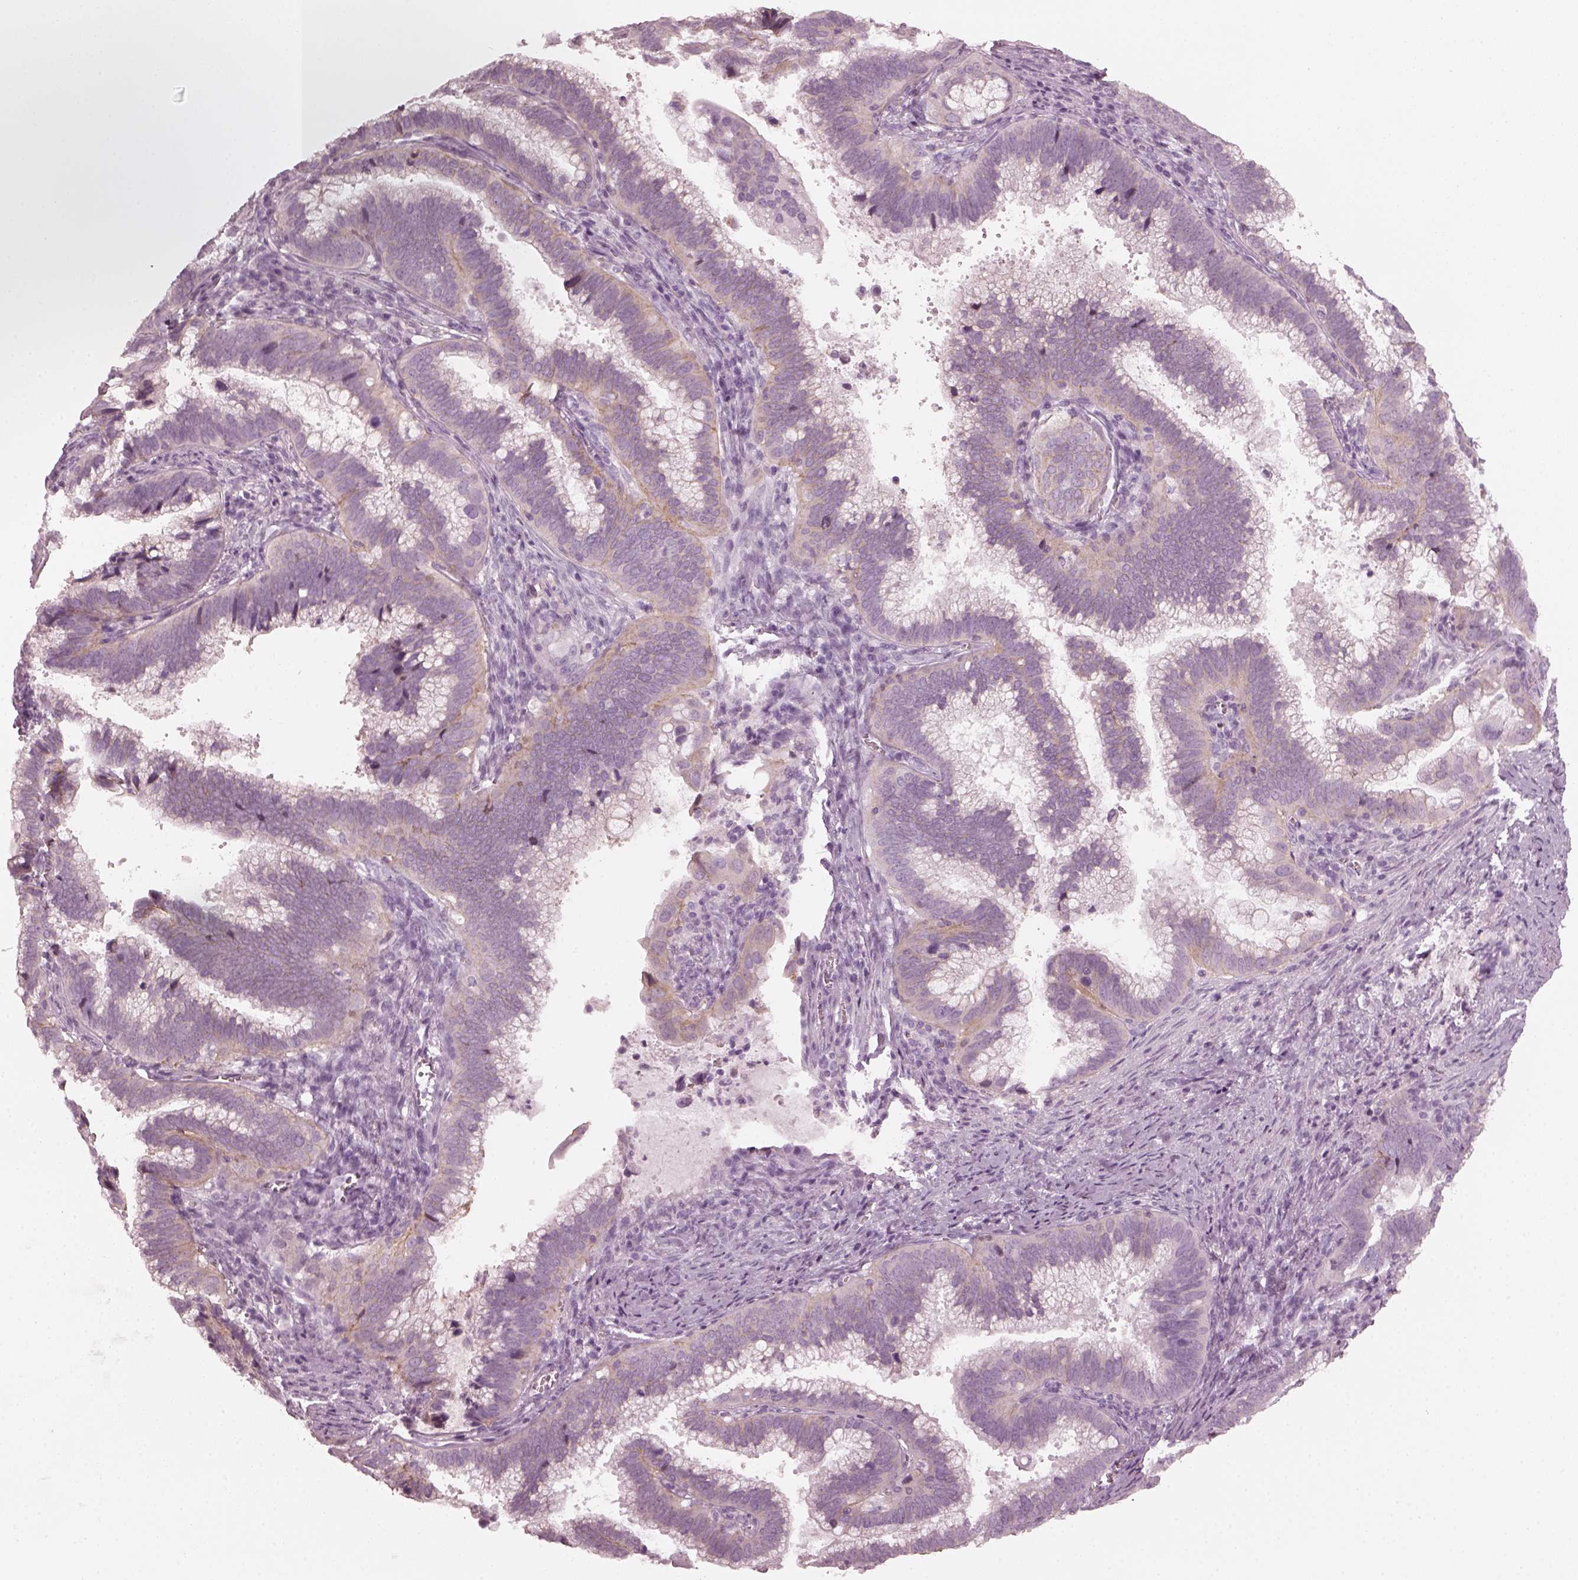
{"staining": {"intensity": "negative", "quantity": "none", "location": "none"}, "tissue": "cervical cancer", "cell_type": "Tumor cells", "image_type": "cancer", "snomed": [{"axis": "morphology", "description": "Adenocarcinoma, NOS"}, {"axis": "topography", "description": "Cervix"}], "caption": "Immunohistochemistry (IHC) of cervical cancer (adenocarcinoma) exhibits no positivity in tumor cells.", "gene": "CRYBA2", "patient": {"sex": "female", "age": 61}}